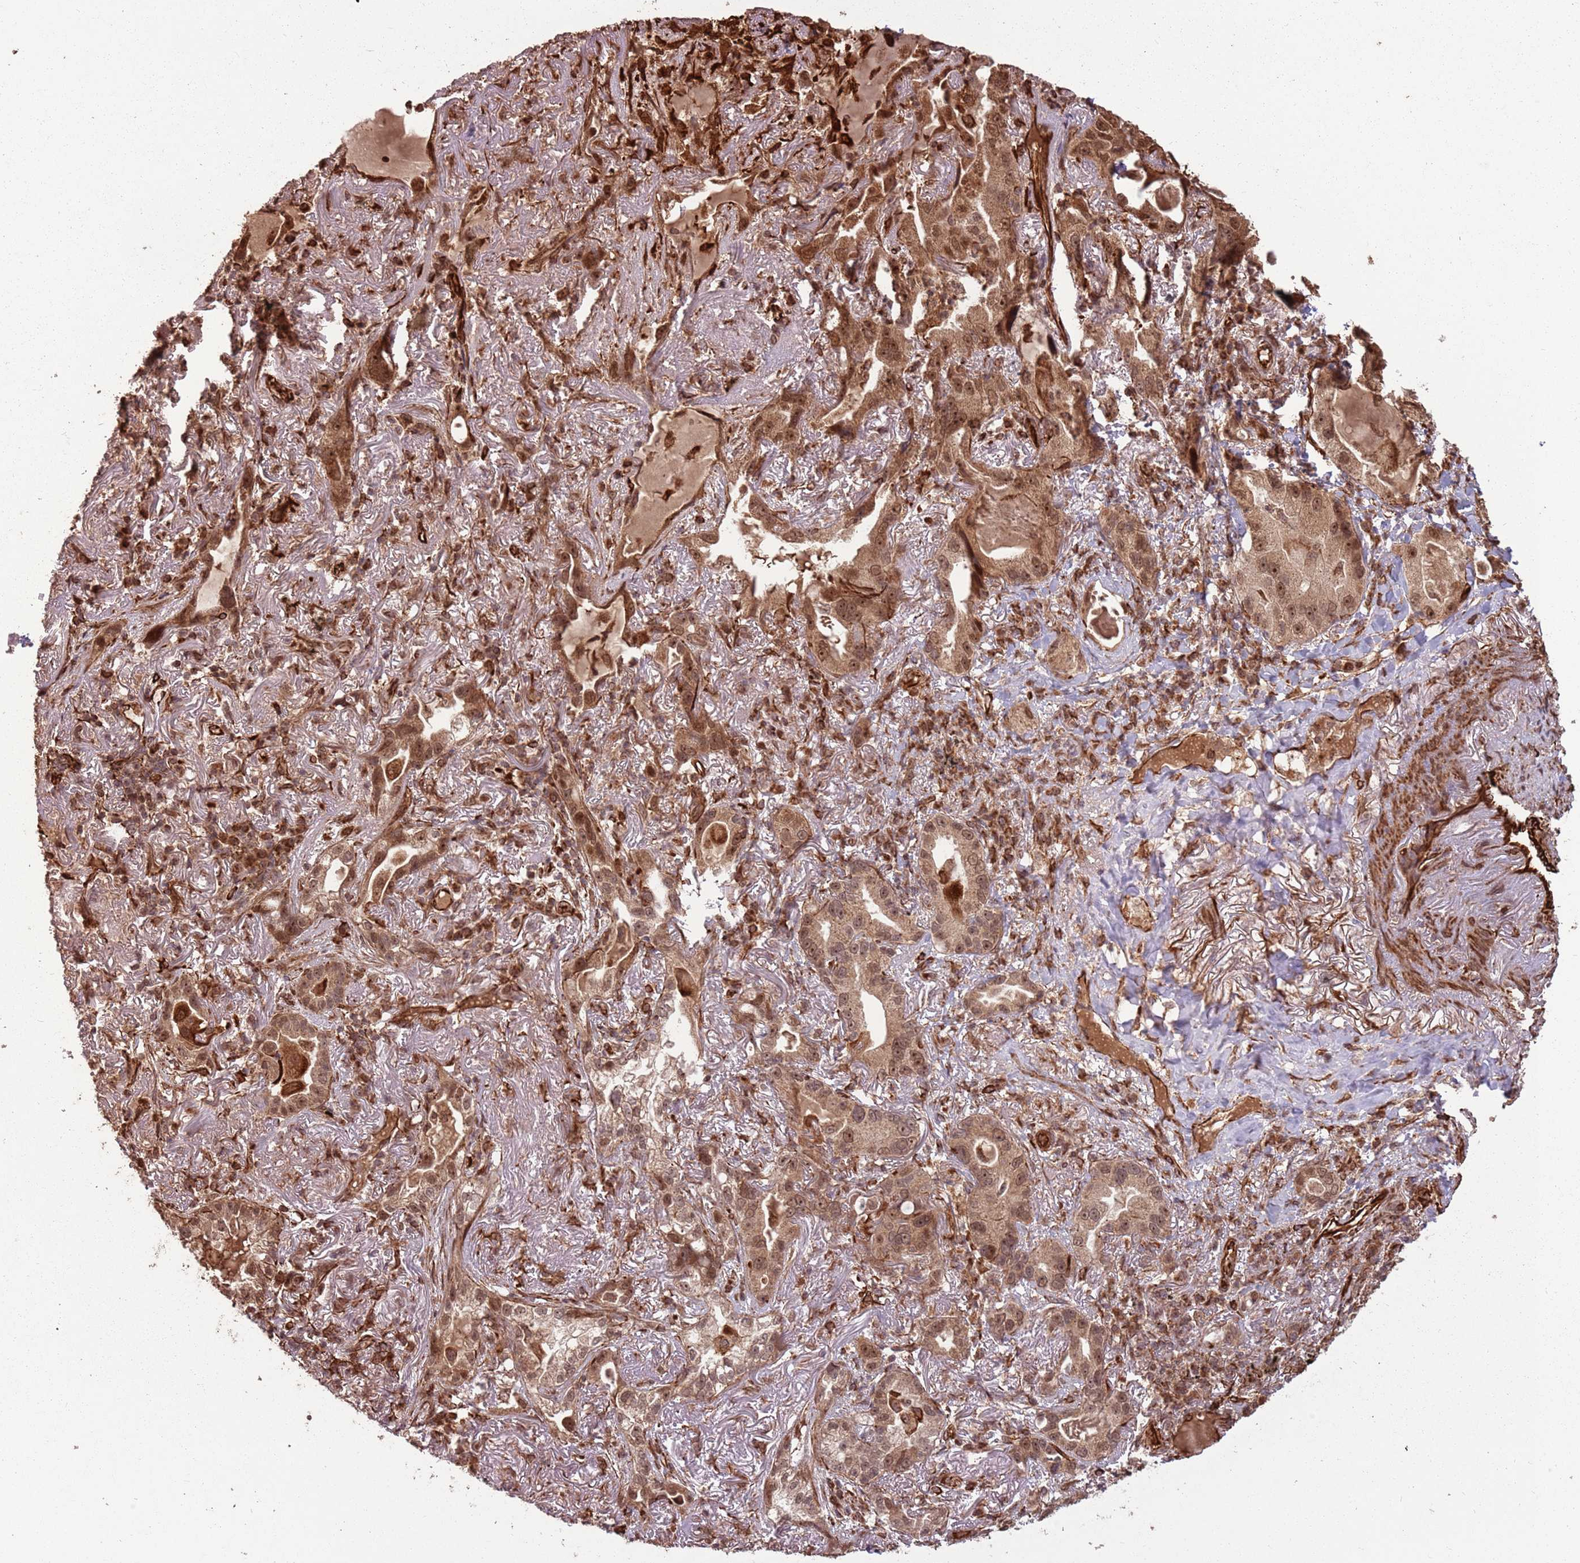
{"staining": {"intensity": "moderate", "quantity": ">75%", "location": "cytoplasmic/membranous,nuclear"}, "tissue": "lung cancer", "cell_type": "Tumor cells", "image_type": "cancer", "snomed": [{"axis": "morphology", "description": "Adenocarcinoma, NOS"}, {"axis": "topography", "description": "Lung"}], "caption": "Brown immunohistochemical staining in human lung cancer (adenocarcinoma) displays moderate cytoplasmic/membranous and nuclear positivity in approximately >75% of tumor cells.", "gene": "ADAMTS3", "patient": {"sex": "female", "age": 69}}